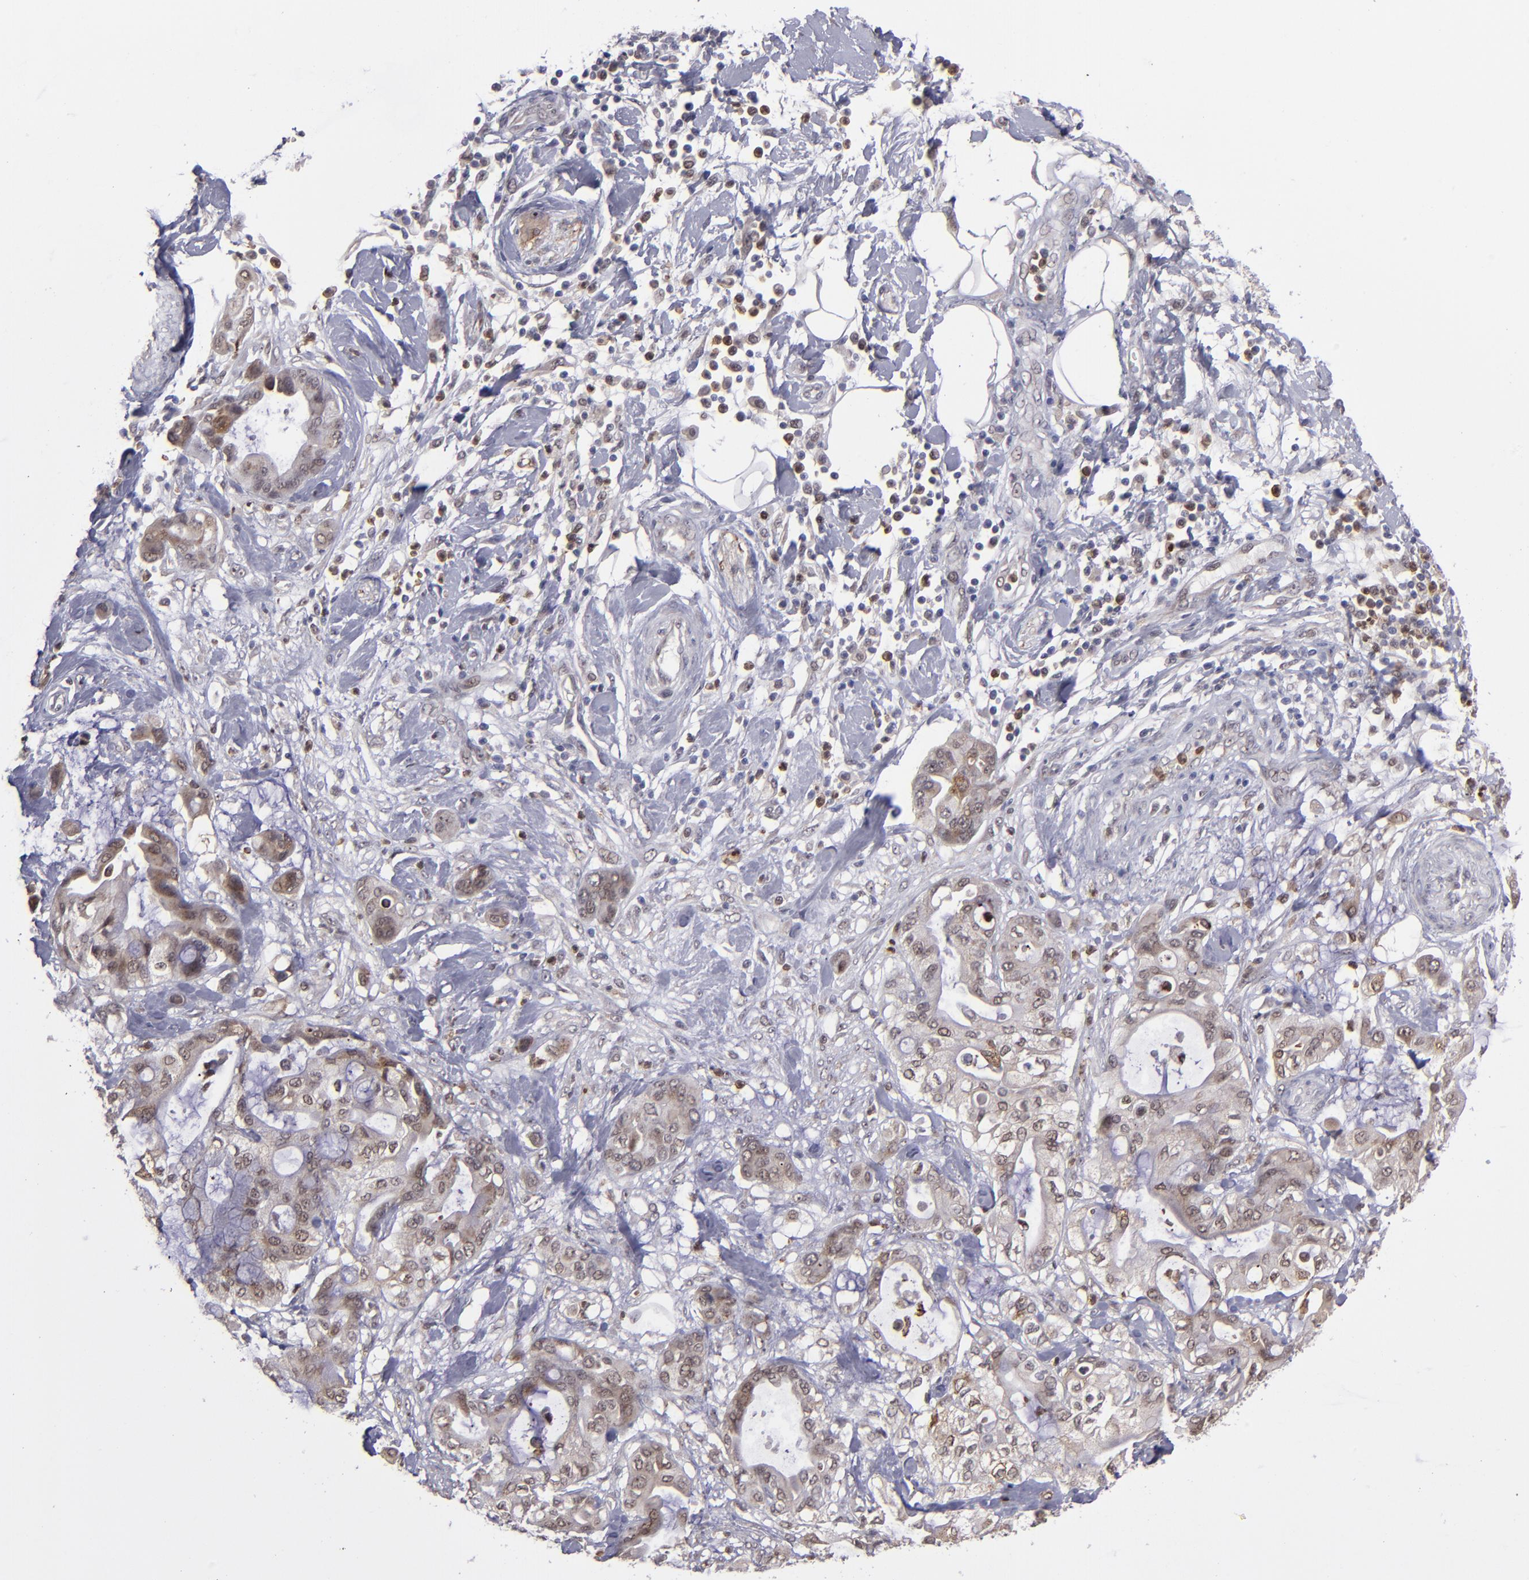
{"staining": {"intensity": "weak", "quantity": "<25%", "location": "cytoplasmic/membranous,nuclear"}, "tissue": "pancreatic cancer", "cell_type": "Tumor cells", "image_type": "cancer", "snomed": [{"axis": "morphology", "description": "Adenocarcinoma, NOS"}, {"axis": "morphology", "description": "Adenocarcinoma, metastatic, NOS"}, {"axis": "topography", "description": "Lymph node"}, {"axis": "topography", "description": "Pancreas"}, {"axis": "topography", "description": "Duodenum"}], "caption": "An image of pancreatic cancer (metastatic adenocarcinoma) stained for a protein shows no brown staining in tumor cells.", "gene": "RREB1", "patient": {"sex": "female", "age": 64}}